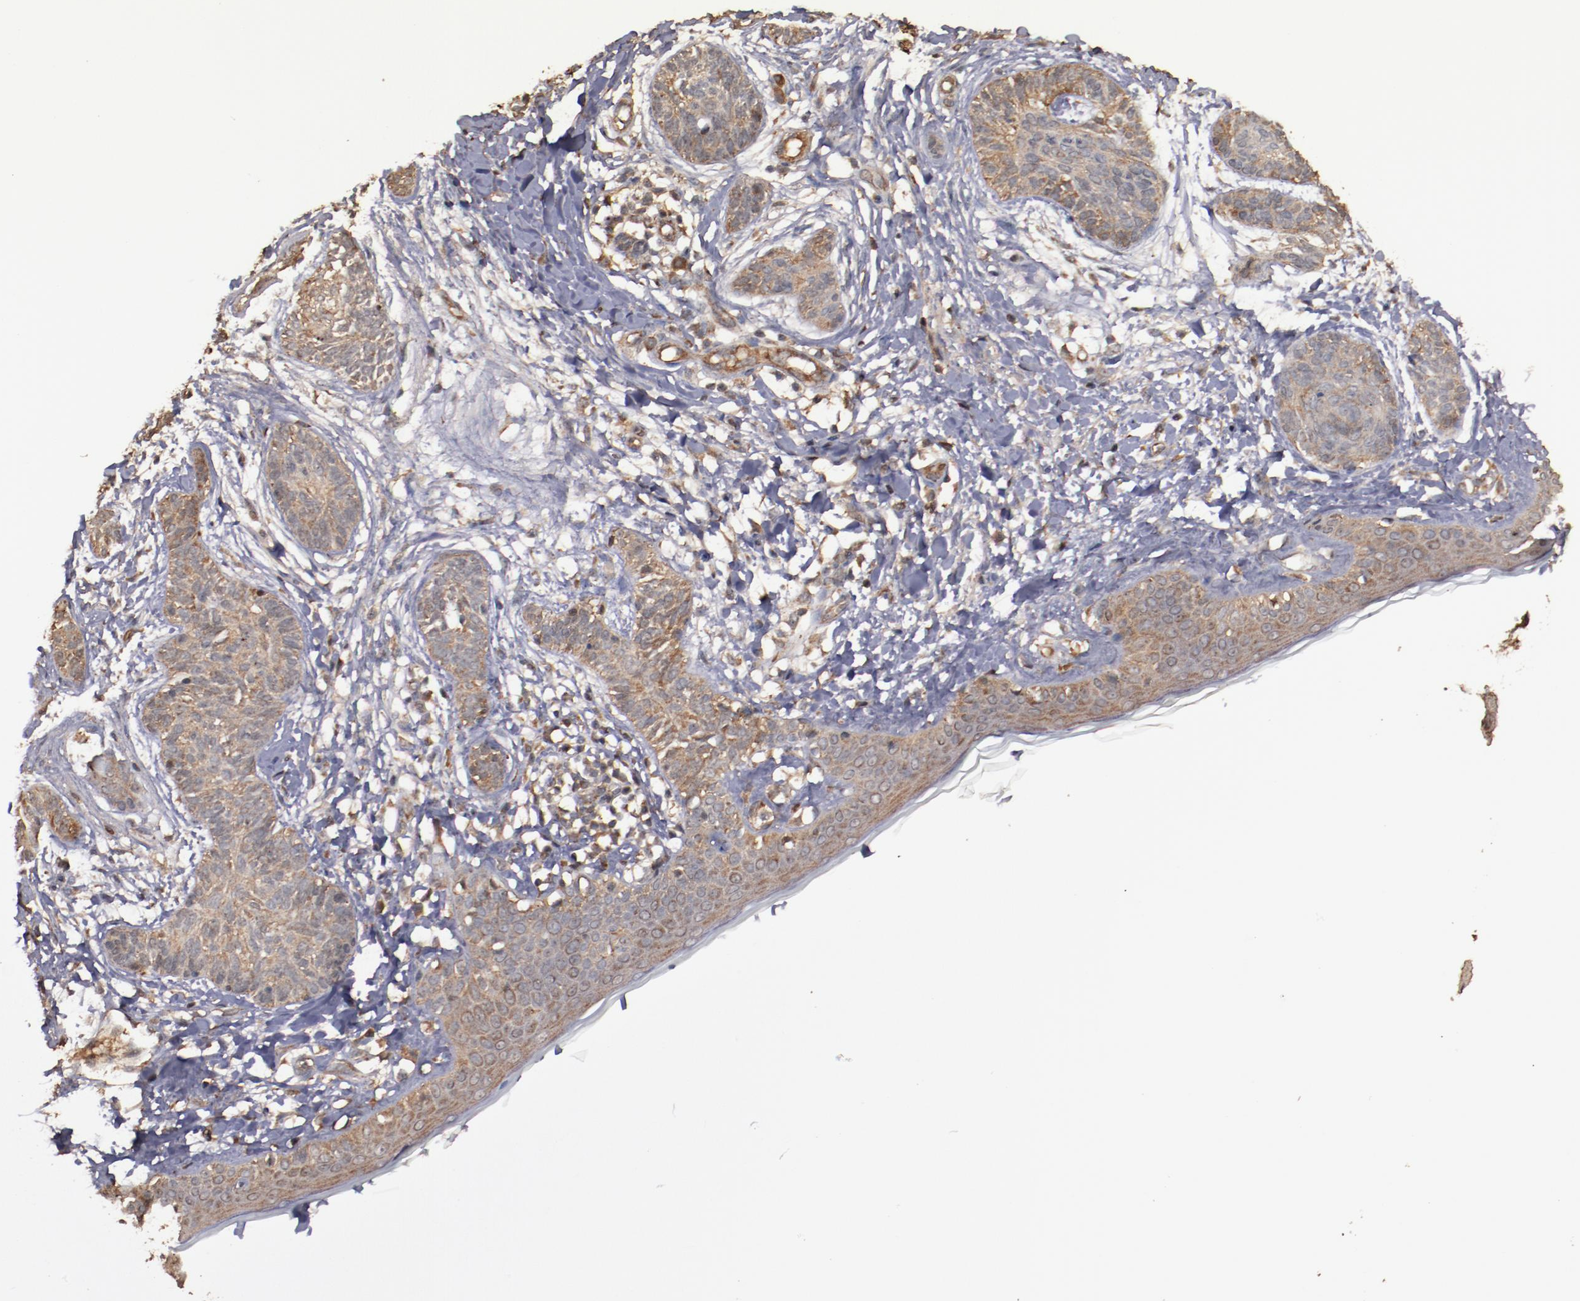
{"staining": {"intensity": "moderate", "quantity": ">75%", "location": "cytoplasmic/membranous"}, "tissue": "skin cancer", "cell_type": "Tumor cells", "image_type": "cancer", "snomed": [{"axis": "morphology", "description": "Normal tissue, NOS"}, {"axis": "morphology", "description": "Basal cell carcinoma"}, {"axis": "topography", "description": "Skin"}], "caption": "Immunohistochemical staining of skin cancer (basal cell carcinoma) shows medium levels of moderate cytoplasmic/membranous positivity in approximately >75% of tumor cells.", "gene": "TXNDC16", "patient": {"sex": "male", "age": 63}}